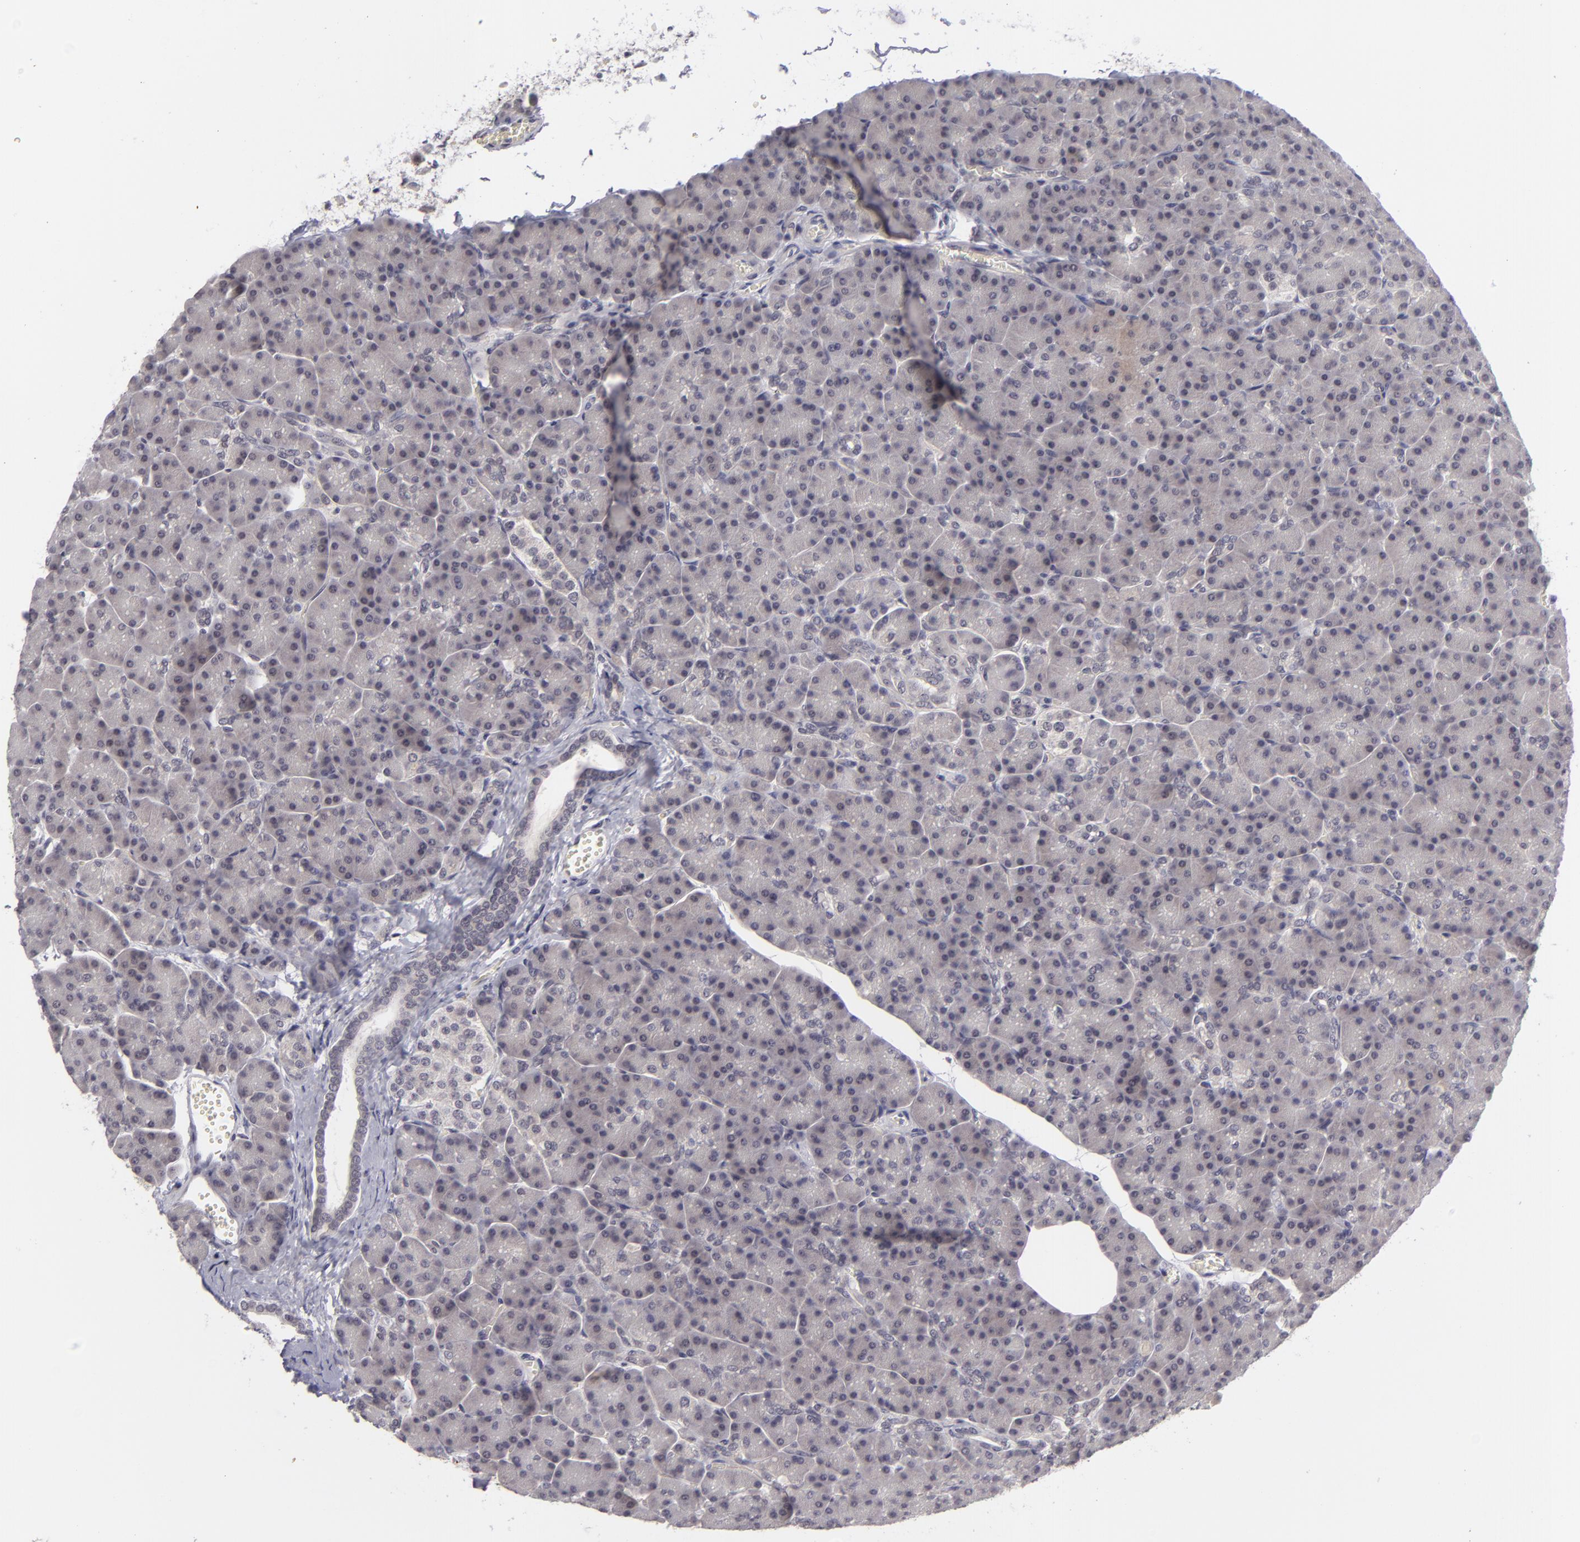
{"staining": {"intensity": "negative", "quantity": "none", "location": "none"}, "tissue": "pancreas", "cell_type": "Exocrine glandular cells", "image_type": "normal", "snomed": [{"axis": "morphology", "description": "Normal tissue, NOS"}, {"axis": "topography", "description": "Pancreas"}], "caption": "This is an IHC micrograph of normal human pancreas. There is no expression in exocrine glandular cells.", "gene": "DLG3", "patient": {"sex": "female", "age": 43}}